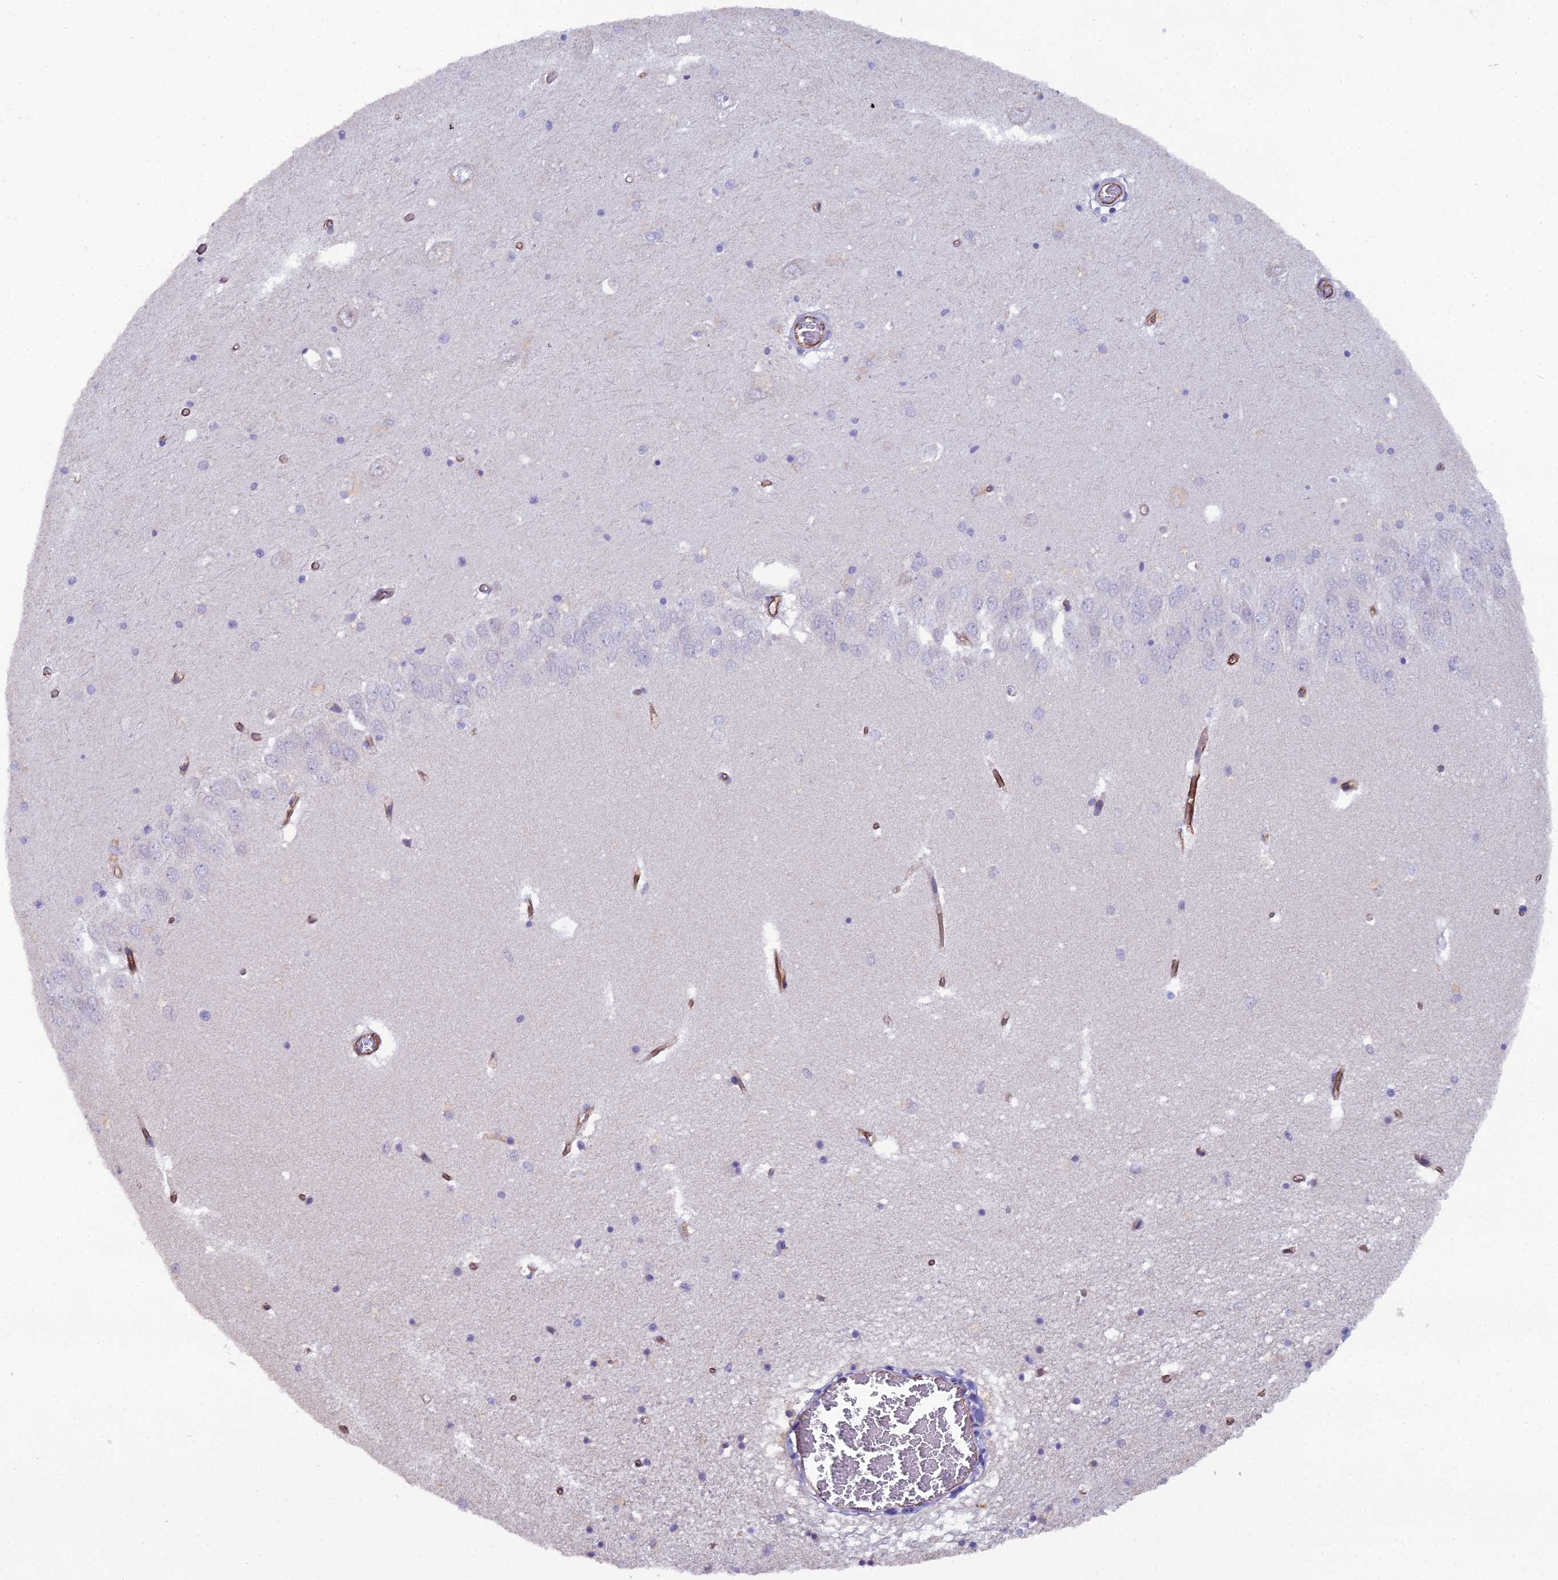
{"staining": {"intensity": "negative", "quantity": "none", "location": "none"}, "tissue": "hippocampus", "cell_type": "Glial cells", "image_type": "normal", "snomed": [{"axis": "morphology", "description": "Normal tissue, NOS"}, {"axis": "topography", "description": "Hippocampus"}], "caption": "This histopathology image is of benign hippocampus stained with immunohistochemistry (IHC) to label a protein in brown with the nuclei are counter-stained blue. There is no positivity in glial cells. (Immunohistochemistry (ihc), brightfield microscopy, high magnification).", "gene": "CFAP47", "patient": {"sex": "male", "age": 70}}